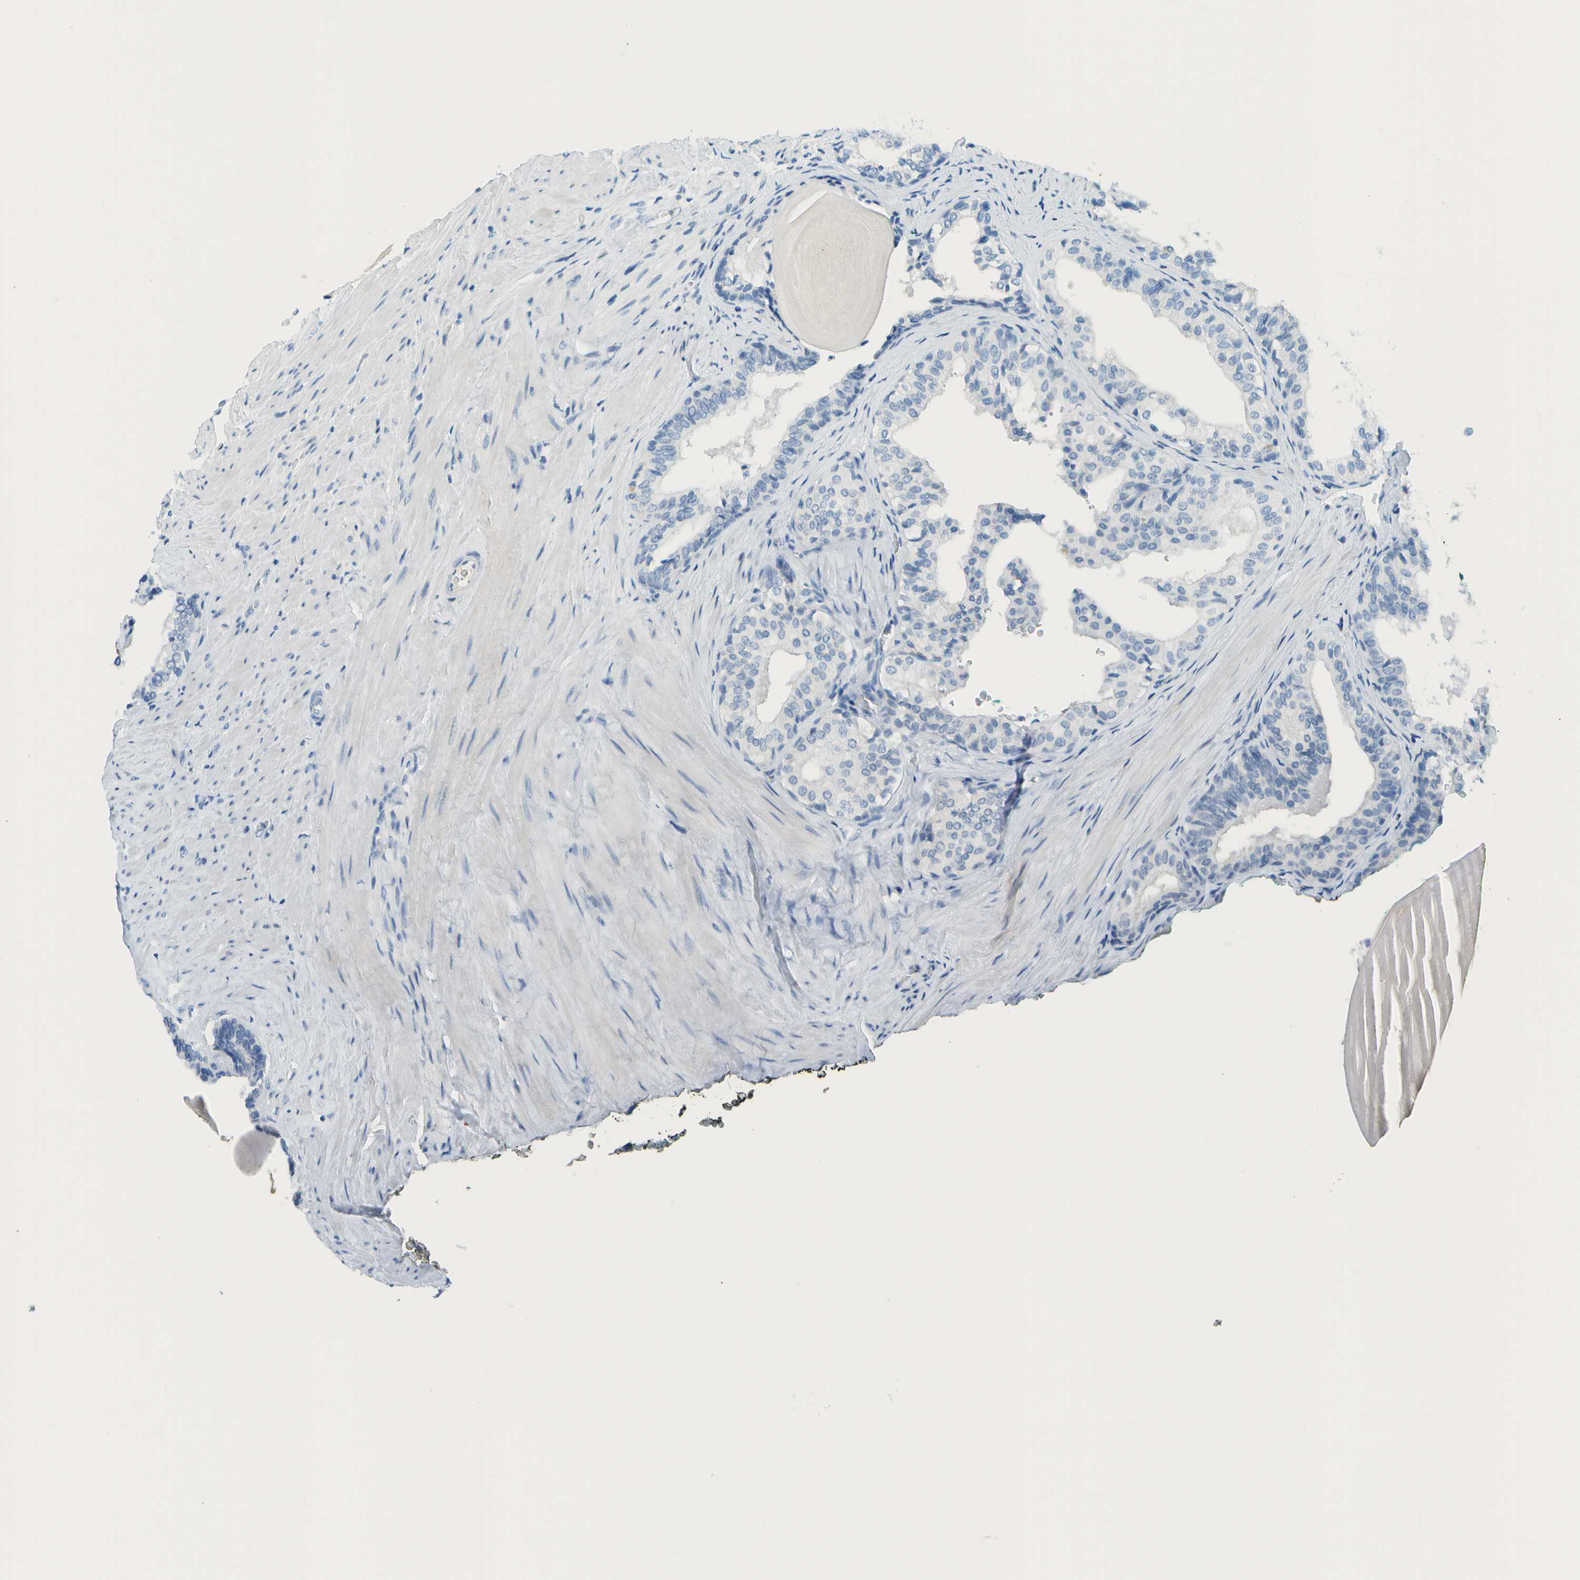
{"staining": {"intensity": "negative", "quantity": "none", "location": "none"}, "tissue": "prostate cancer", "cell_type": "Tumor cells", "image_type": "cancer", "snomed": [{"axis": "morphology", "description": "Adenocarcinoma, Low grade"}, {"axis": "topography", "description": "Prostate"}], "caption": "Tumor cells are negative for protein expression in human adenocarcinoma (low-grade) (prostate). (DAB (3,3'-diaminobenzidine) immunohistochemistry, high magnification).", "gene": "C1S", "patient": {"sex": "male", "age": 60}}